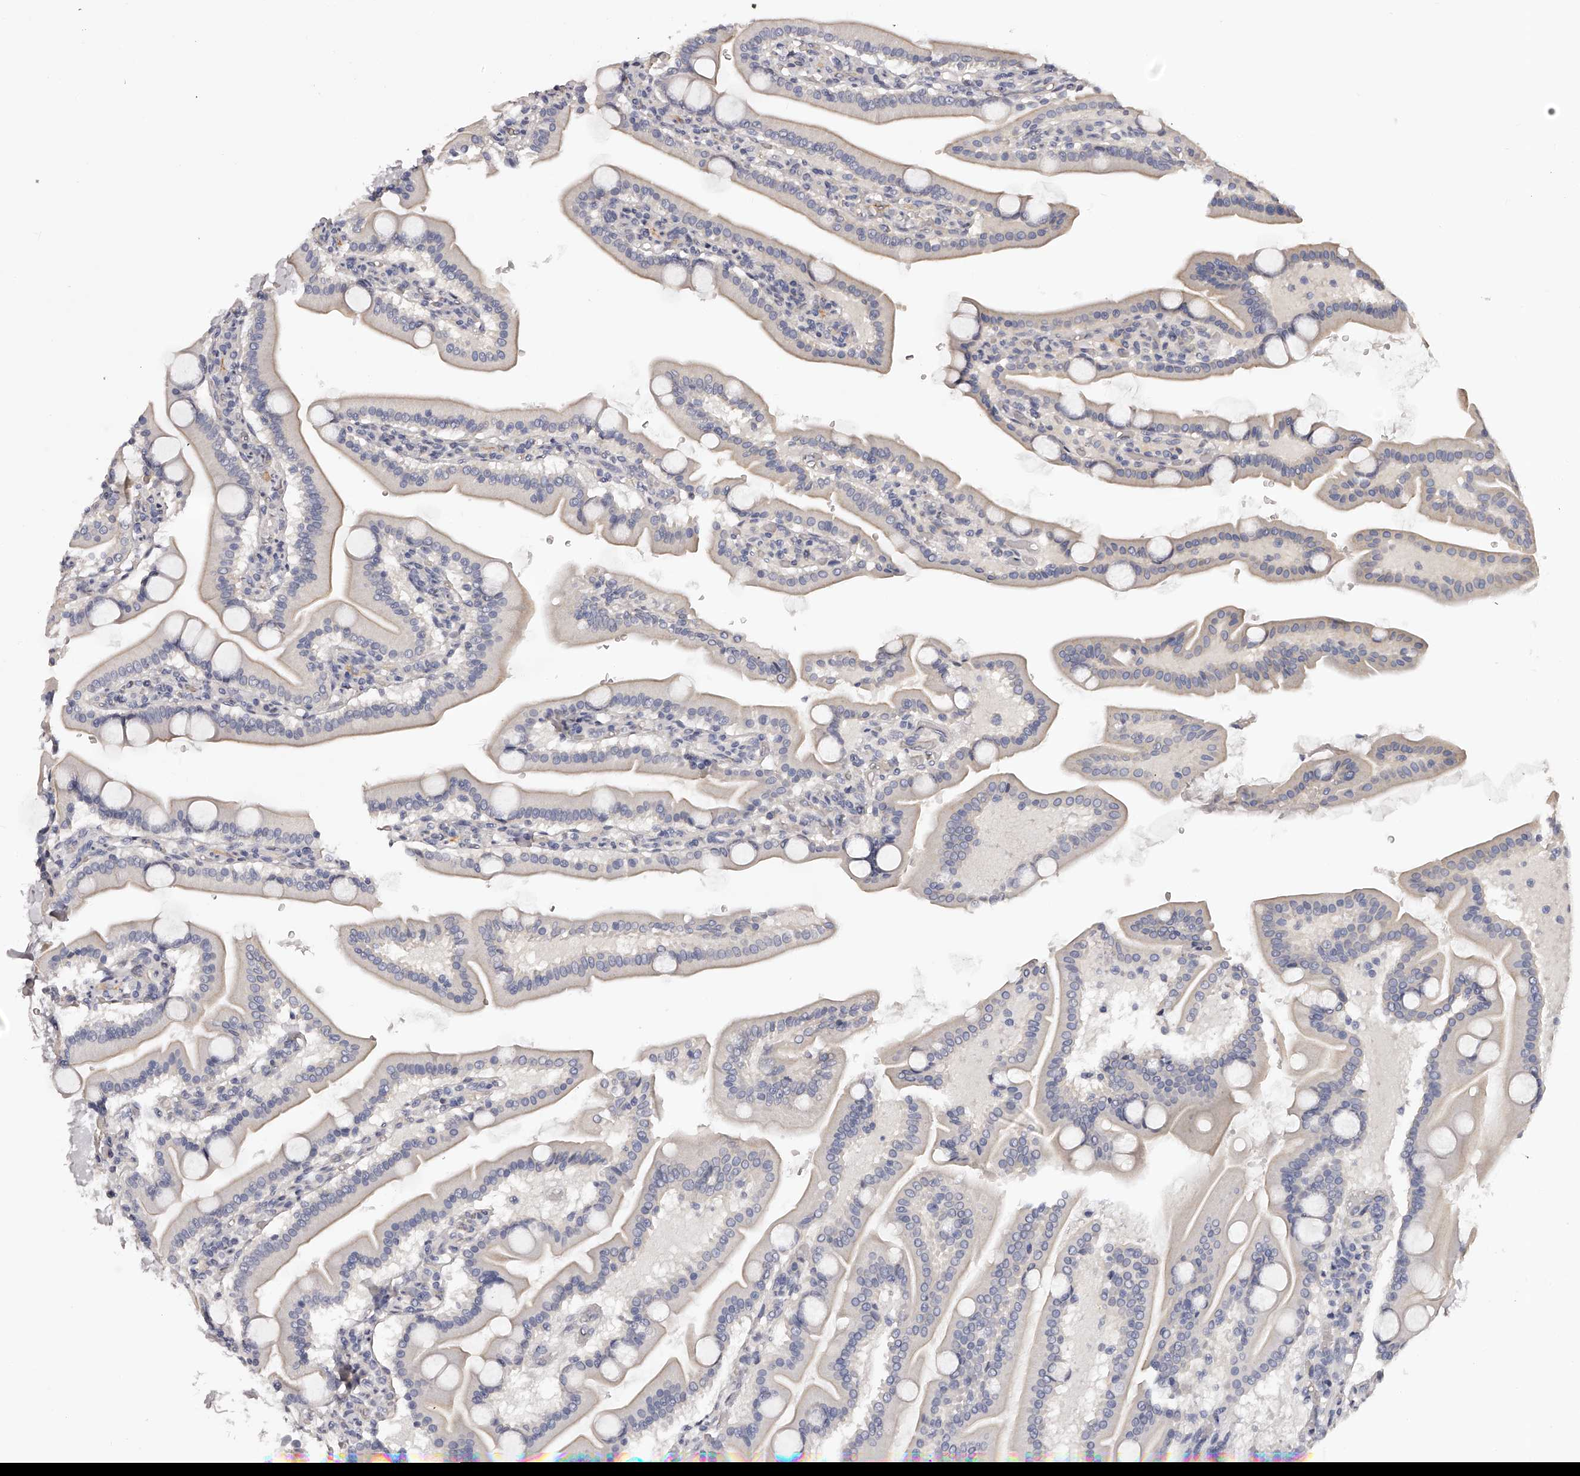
{"staining": {"intensity": "weak", "quantity": "25%-75%", "location": "cytoplasmic/membranous"}, "tissue": "duodenum", "cell_type": "Glandular cells", "image_type": "normal", "snomed": [{"axis": "morphology", "description": "Normal tissue, NOS"}, {"axis": "topography", "description": "Duodenum"}], "caption": "Immunohistochemistry (DAB) staining of unremarkable duodenum displays weak cytoplasmic/membranous protein staining in approximately 25%-75% of glandular cells.", "gene": "LTV1", "patient": {"sex": "male", "age": 55}}